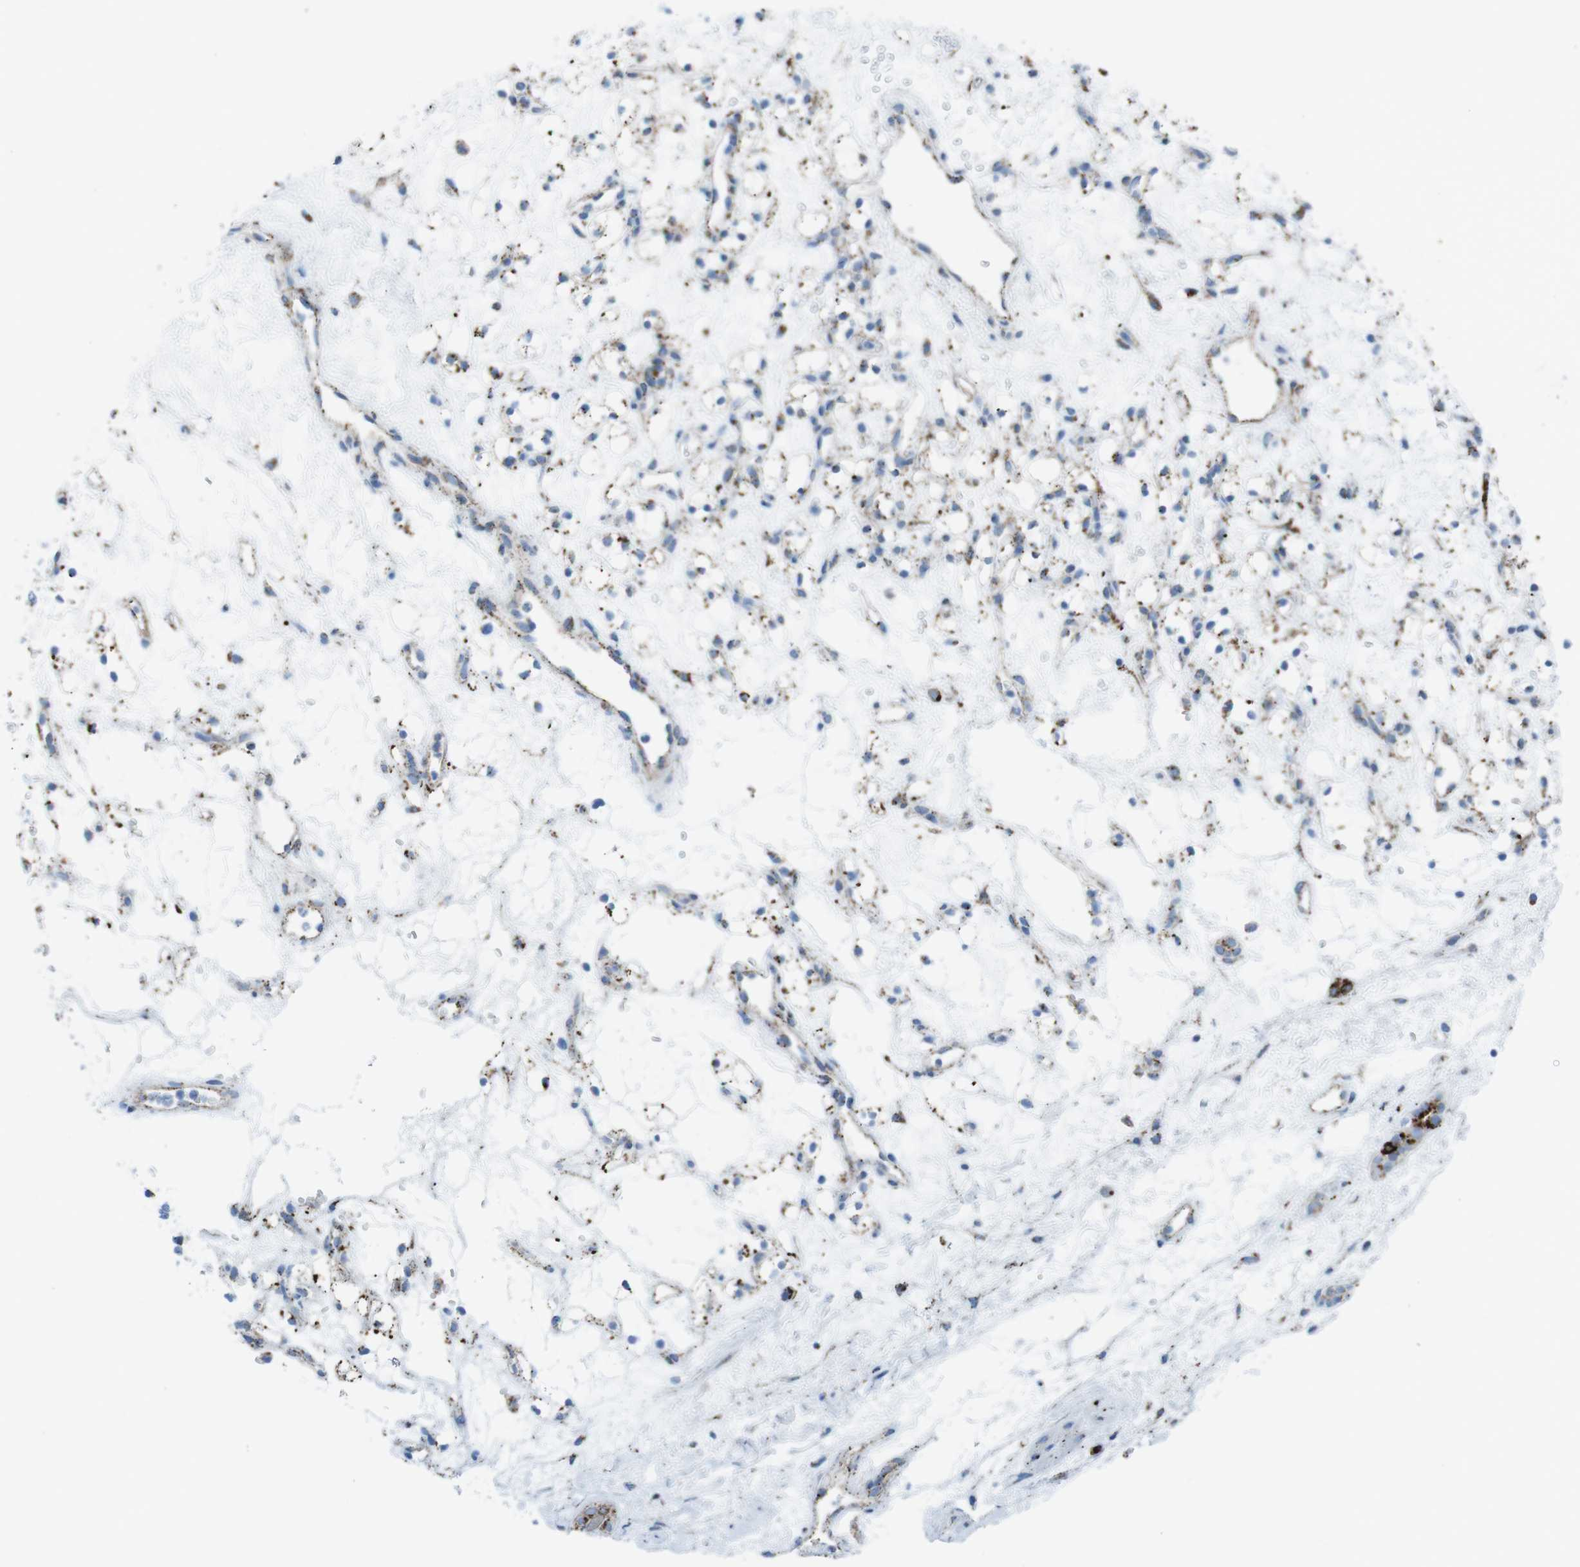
{"staining": {"intensity": "moderate", "quantity": "25%-75%", "location": "cytoplasmic/membranous"}, "tissue": "renal cancer", "cell_type": "Tumor cells", "image_type": "cancer", "snomed": [{"axis": "morphology", "description": "Adenocarcinoma, NOS"}, {"axis": "topography", "description": "Kidney"}], "caption": "Adenocarcinoma (renal) stained with immunohistochemistry exhibits moderate cytoplasmic/membranous expression in approximately 25%-75% of tumor cells.", "gene": "SCARB2", "patient": {"sex": "female", "age": 60}}